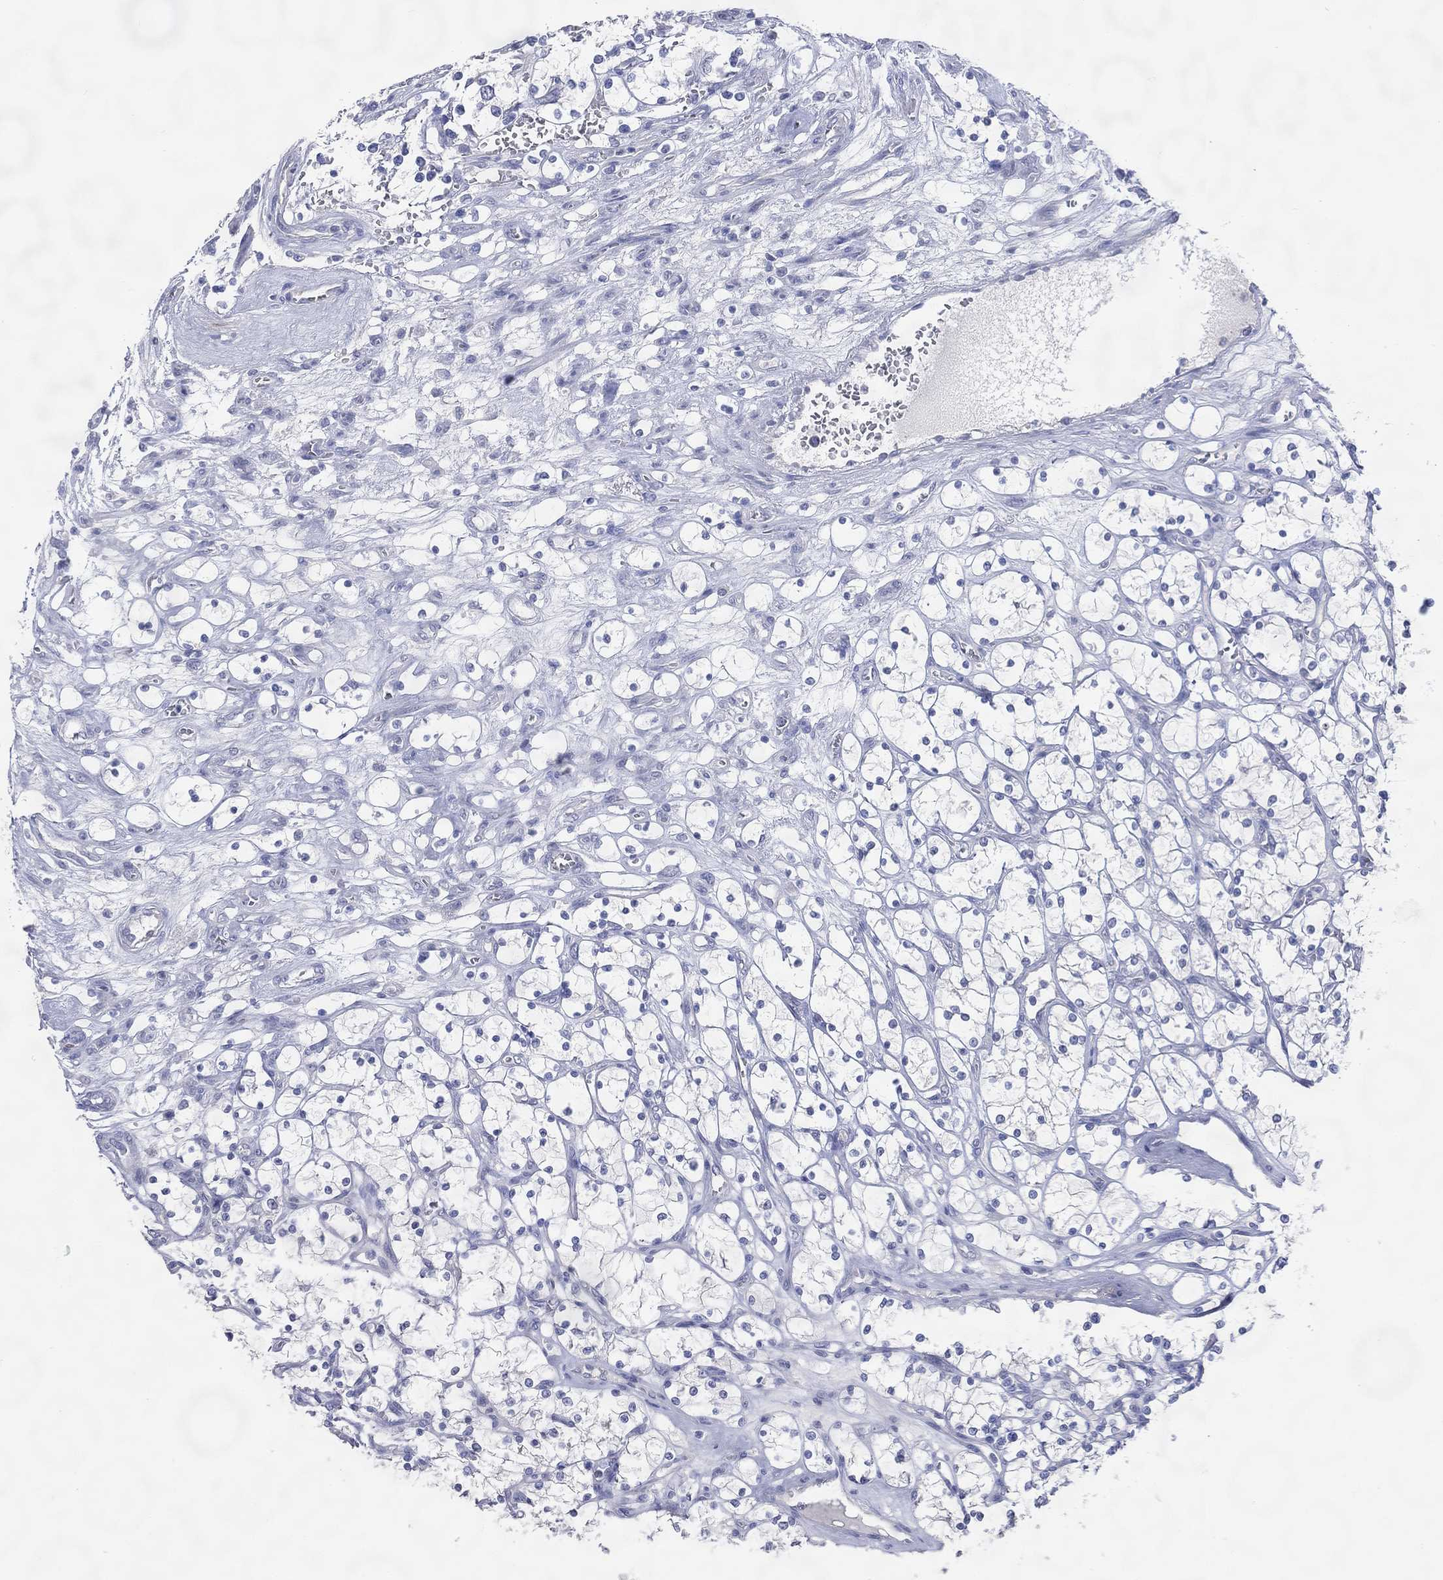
{"staining": {"intensity": "negative", "quantity": "none", "location": "none"}, "tissue": "renal cancer", "cell_type": "Tumor cells", "image_type": "cancer", "snomed": [{"axis": "morphology", "description": "Adenocarcinoma, NOS"}, {"axis": "topography", "description": "Kidney"}], "caption": "Immunohistochemical staining of renal adenocarcinoma displays no significant expression in tumor cells.", "gene": "DNAH6", "patient": {"sex": "female", "age": 69}}